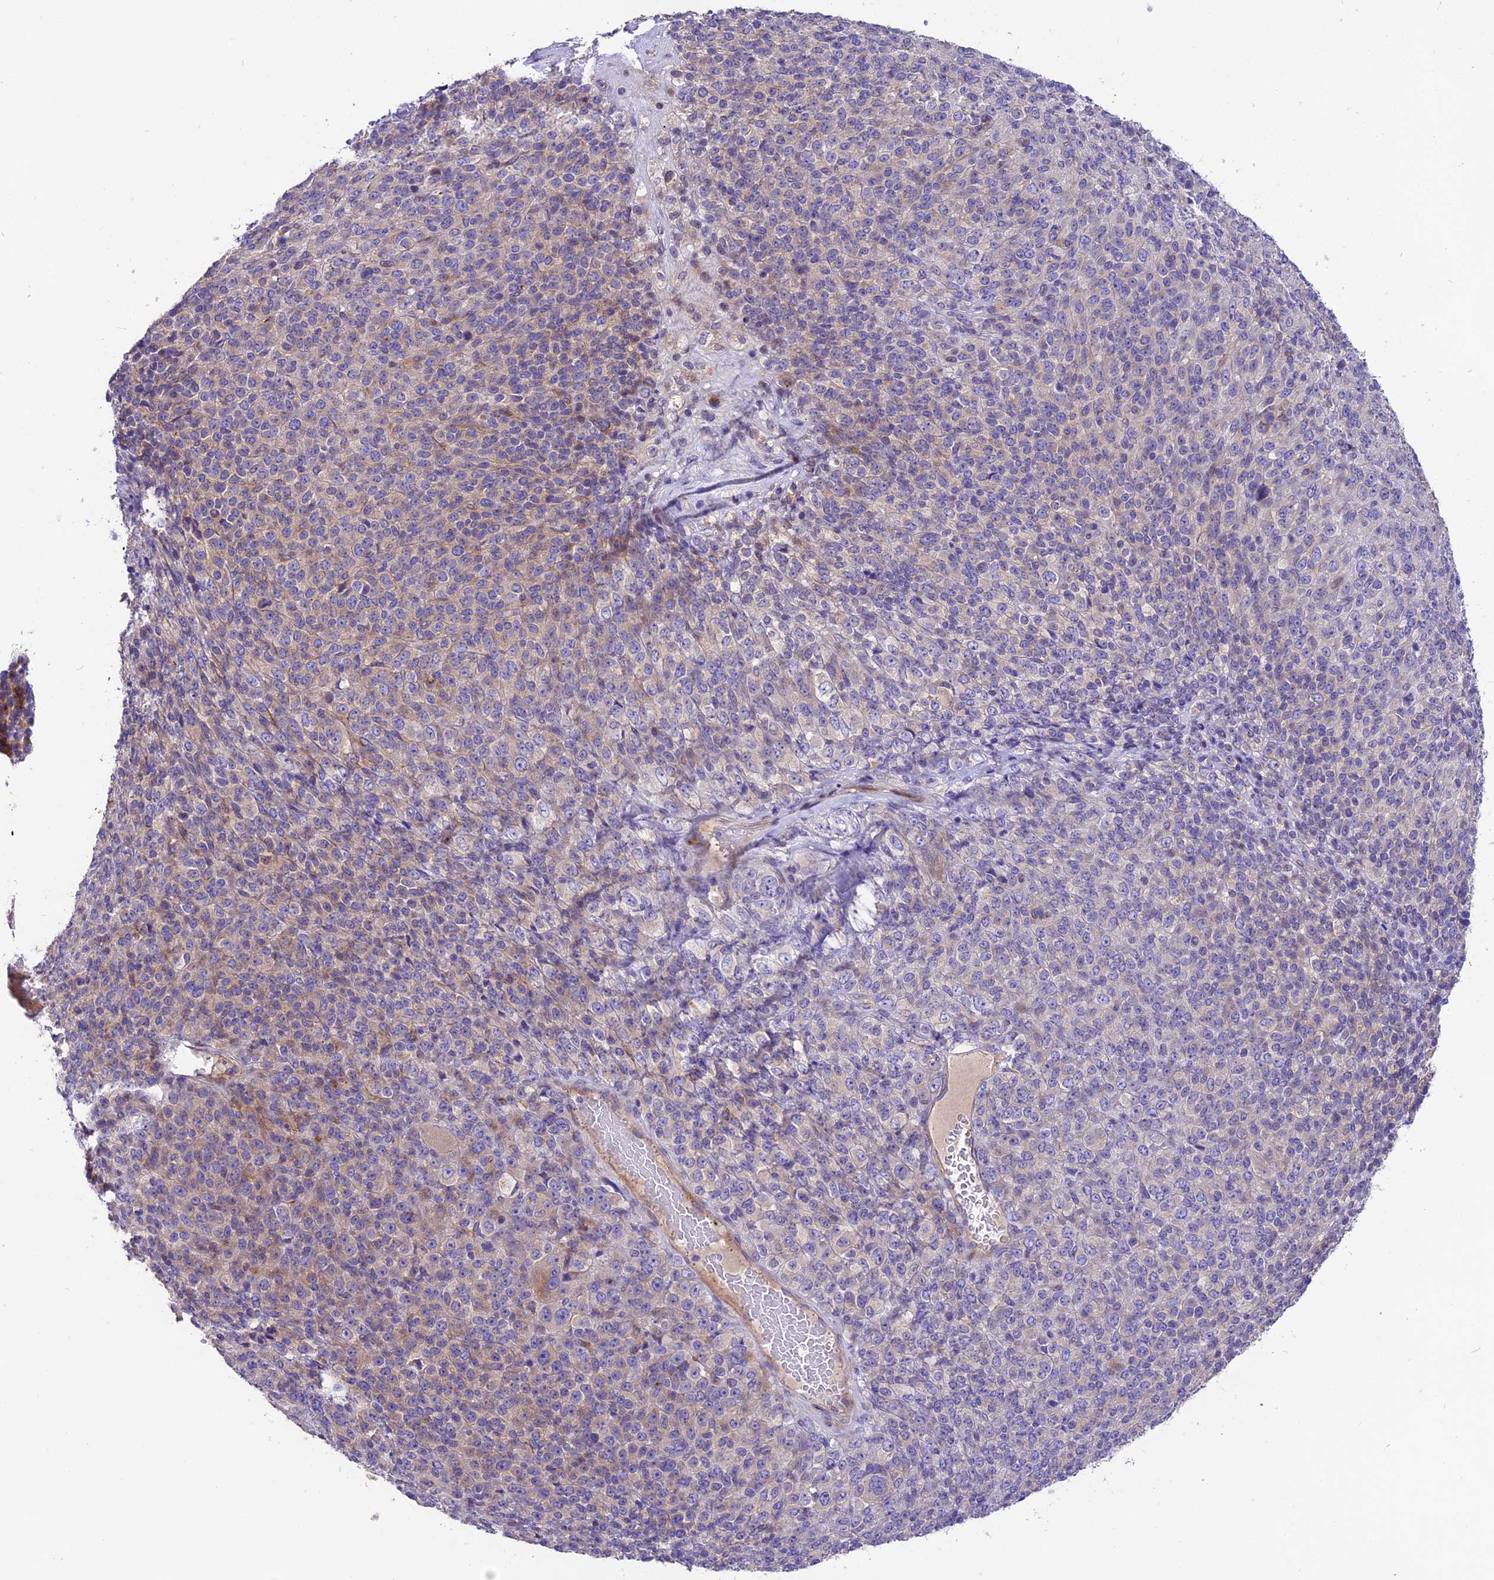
{"staining": {"intensity": "moderate", "quantity": "<25%", "location": "cytoplasmic/membranous"}, "tissue": "melanoma", "cell_type": "Tumor cells", "image_type": "cancer", "snomed": [{"axis": "morphology", "description": "Malignant melanoma, Metastatic site"}, {"axis": "topography", "description": "Brain"}], "caption": "Immunohistochemistry (IHC) (DAB (3,3'-diaminobenzidine)) staining of human melanoma reveals moderate cytoplasmic/membranous protein staining in approximately <25% of tumor cells.", "gene": "CD99L2", "patient": {"sex": "female", "age": 56}}